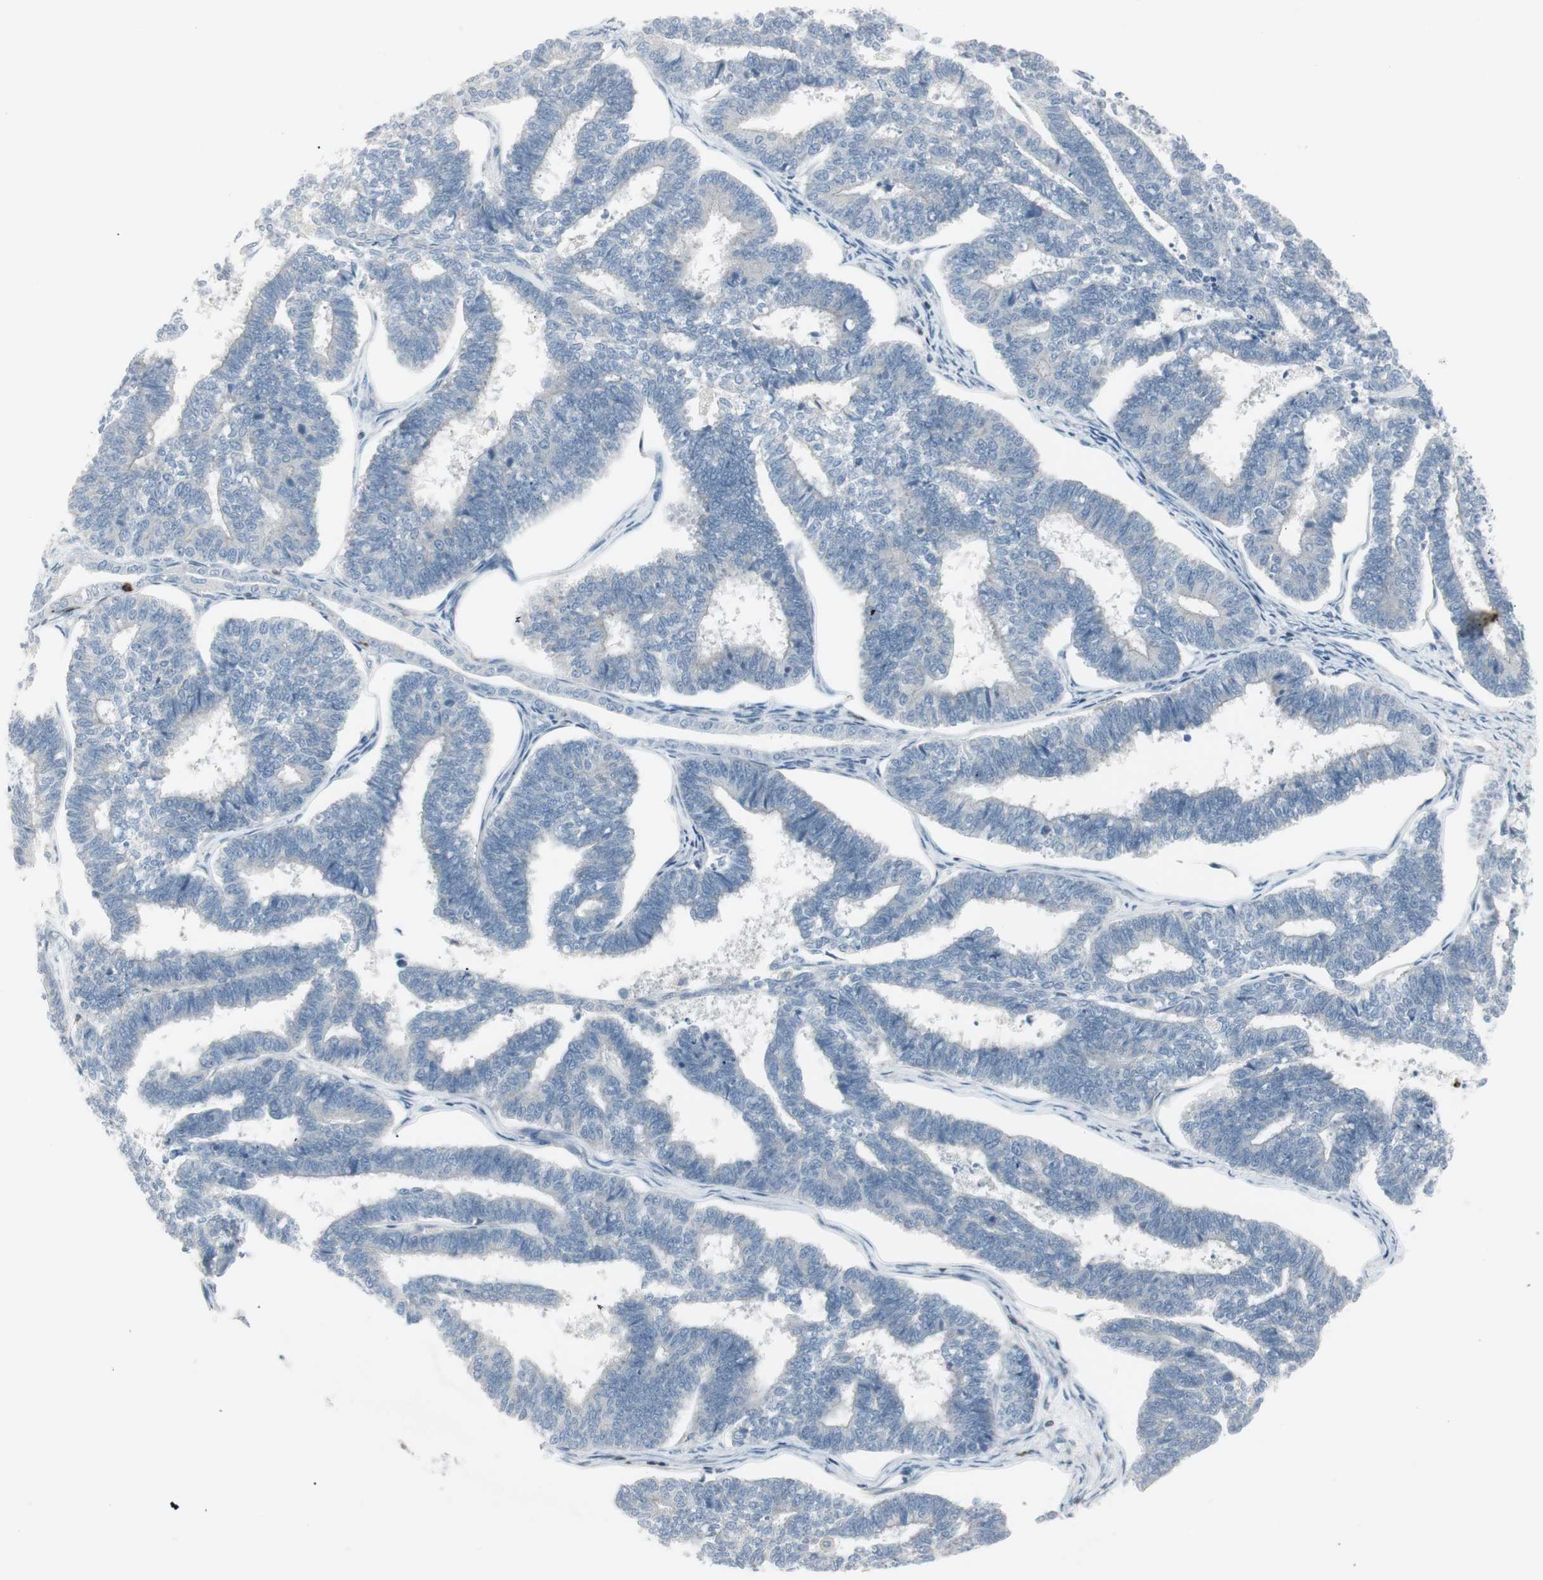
{"staining": {"intensity": "negative", "quantity": "none", "location": "none"}, "tissue": "endometrial cancer", "cell_type": "Tumor cells", "image_type": "cancer", "snomed": [{"axis": "morphology", "description": "Adenocarcinoma, NOS"}, {"axis": "topography", "description": "Endometrium"}], "caption": "DAB (3,3'-diaminobenzidine) immunohistochemical staining of human adenocarcinoma (endometrial) reveals no significant positivity in tumor cells.", "gene": "MAP4K4", "patient": {"sex": "female", "age": 70}}